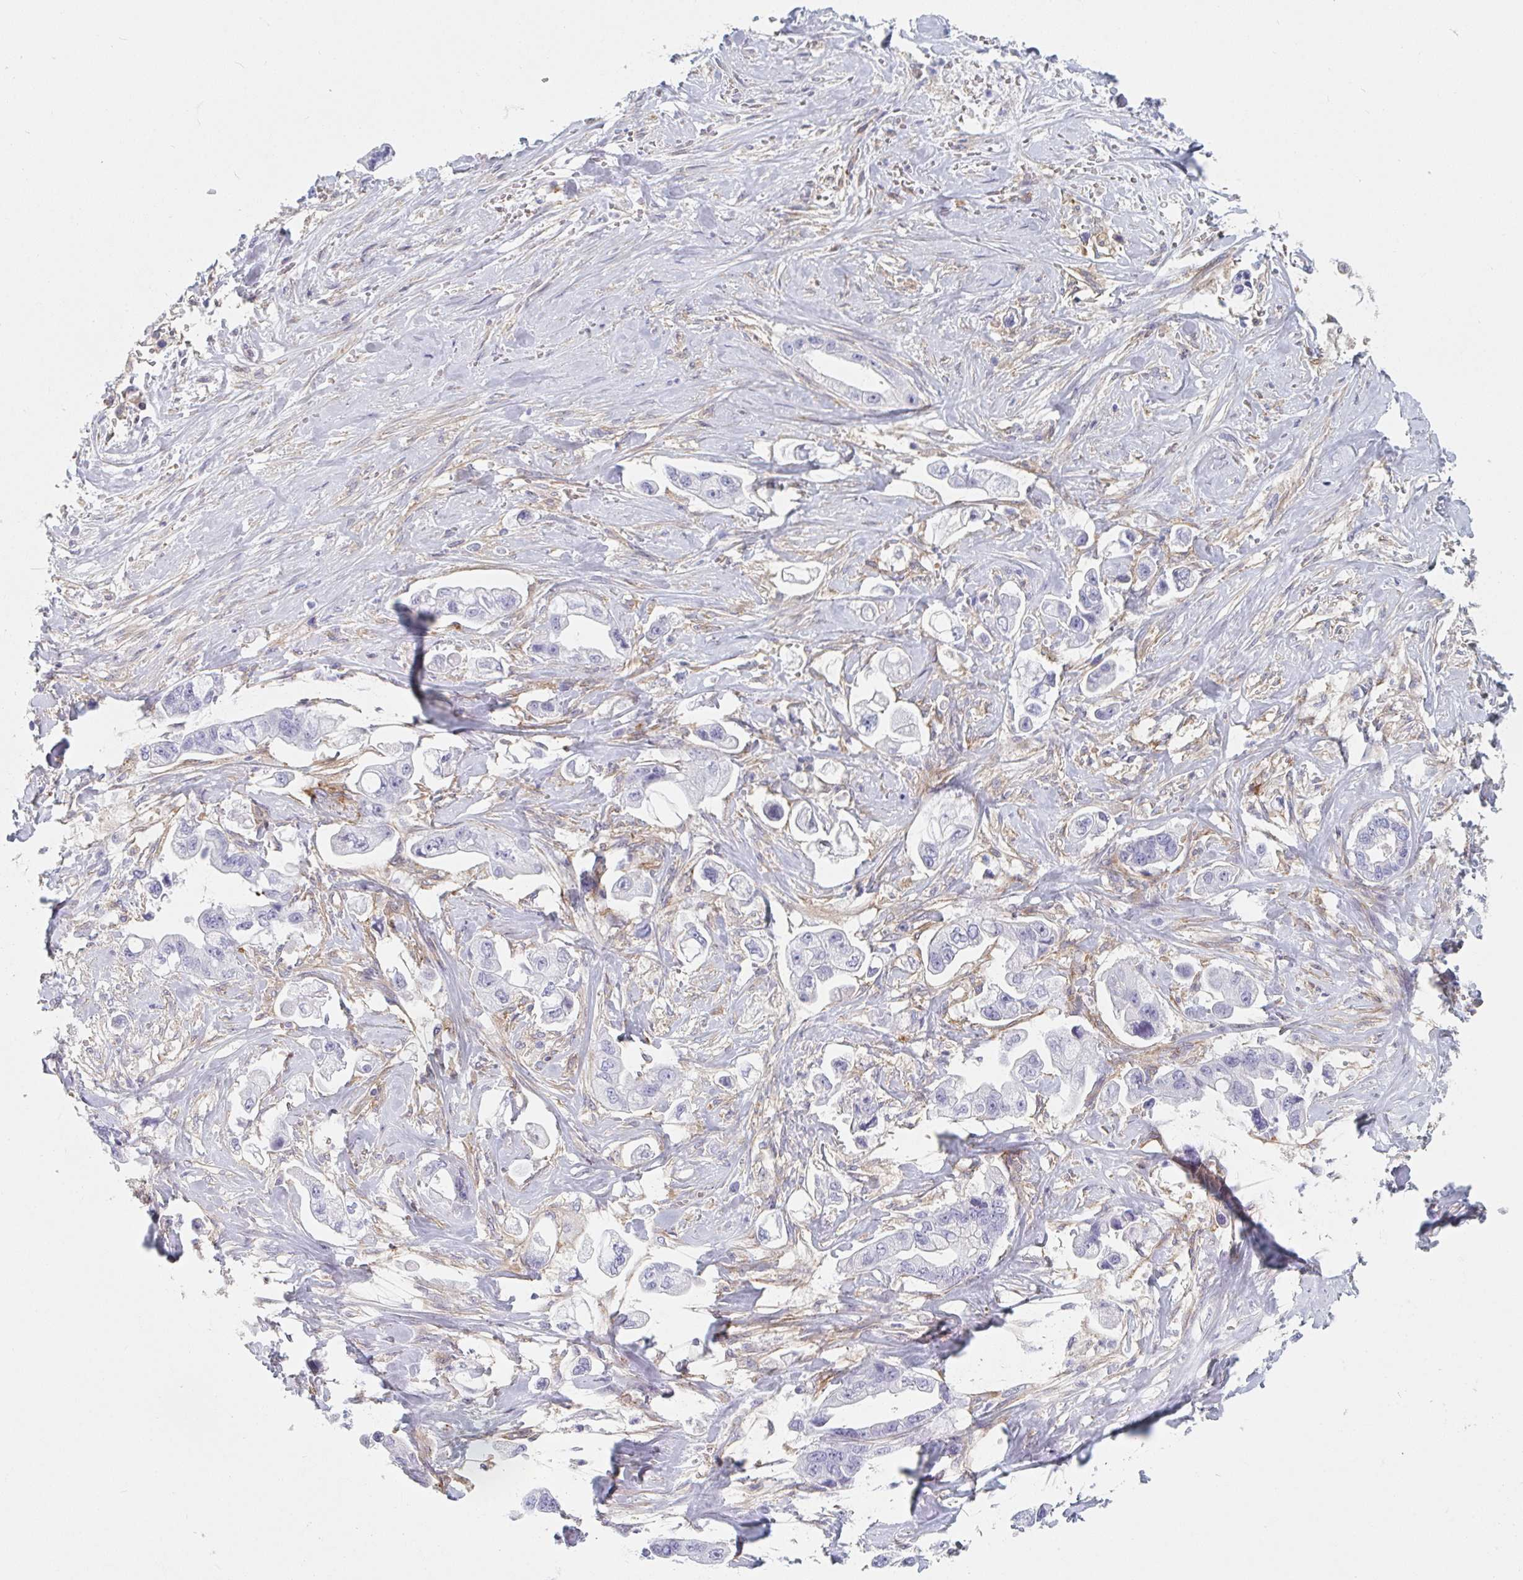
{"staining": {"intensity": "negative", "quantity": "none", "location": "none"}, "tissue": "stomach cancer", "cell_type": "Tumor cells", "image_type": "cancer", "snomed": [{"axis": "morphology", "description": "Adenocarcinoma, NOS"}, {"axis": "topography", "description": "Stomach"}], "caption": "Tumor cells are negative for protein expression in human stomach cancer. (DAB IHC with hematoxylin counter stain).", "gene": "DAB2", "patient": {"sex": "male", "age": 62}}